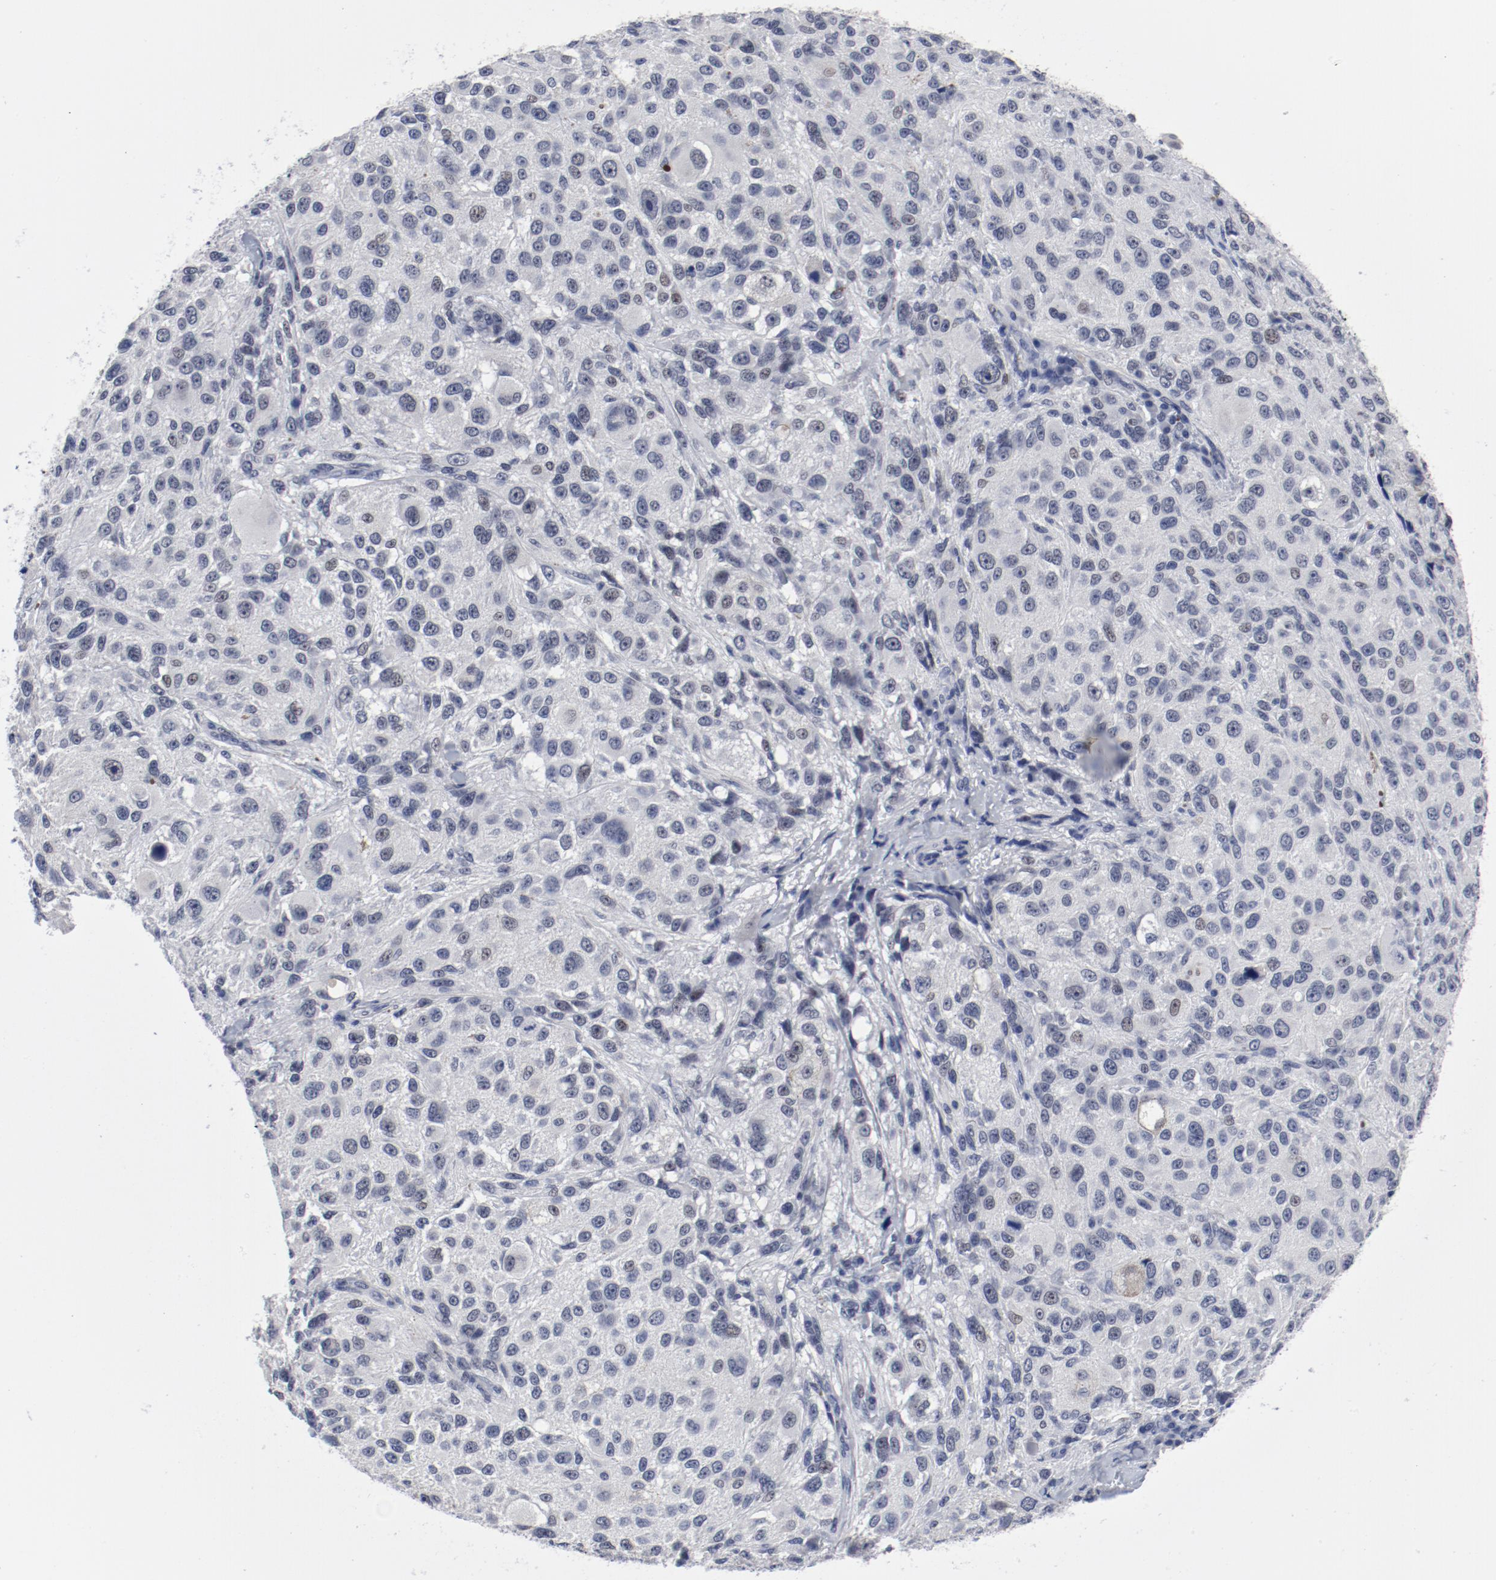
{"staining": {"intensity": "negative", "quantity": "none", "location": "none"}, "tissue": "melanoma", "cell_type": "Tumor cells", "image_type": "cancer", "snomed": [{"axis": "morphology", "description": "Necrosis, NOS"}, {"axis": "morphology", "description": "Malignant melanoma, NOS"}, {"axis": "topography", "description": "Skin"}], "caption": "High magnification brightfield microscopy of melanoma stained with DAB (brown) and counterstained with hematoxylin (blue): tumor cells show no significant staining. (DAB (3,3'-diaminobenzidine) immunohistochemistry (IHC) with hematoxylin counter stain).", "gene": "ANKLE2", "patient": {"sex": "female", "age": 87}}